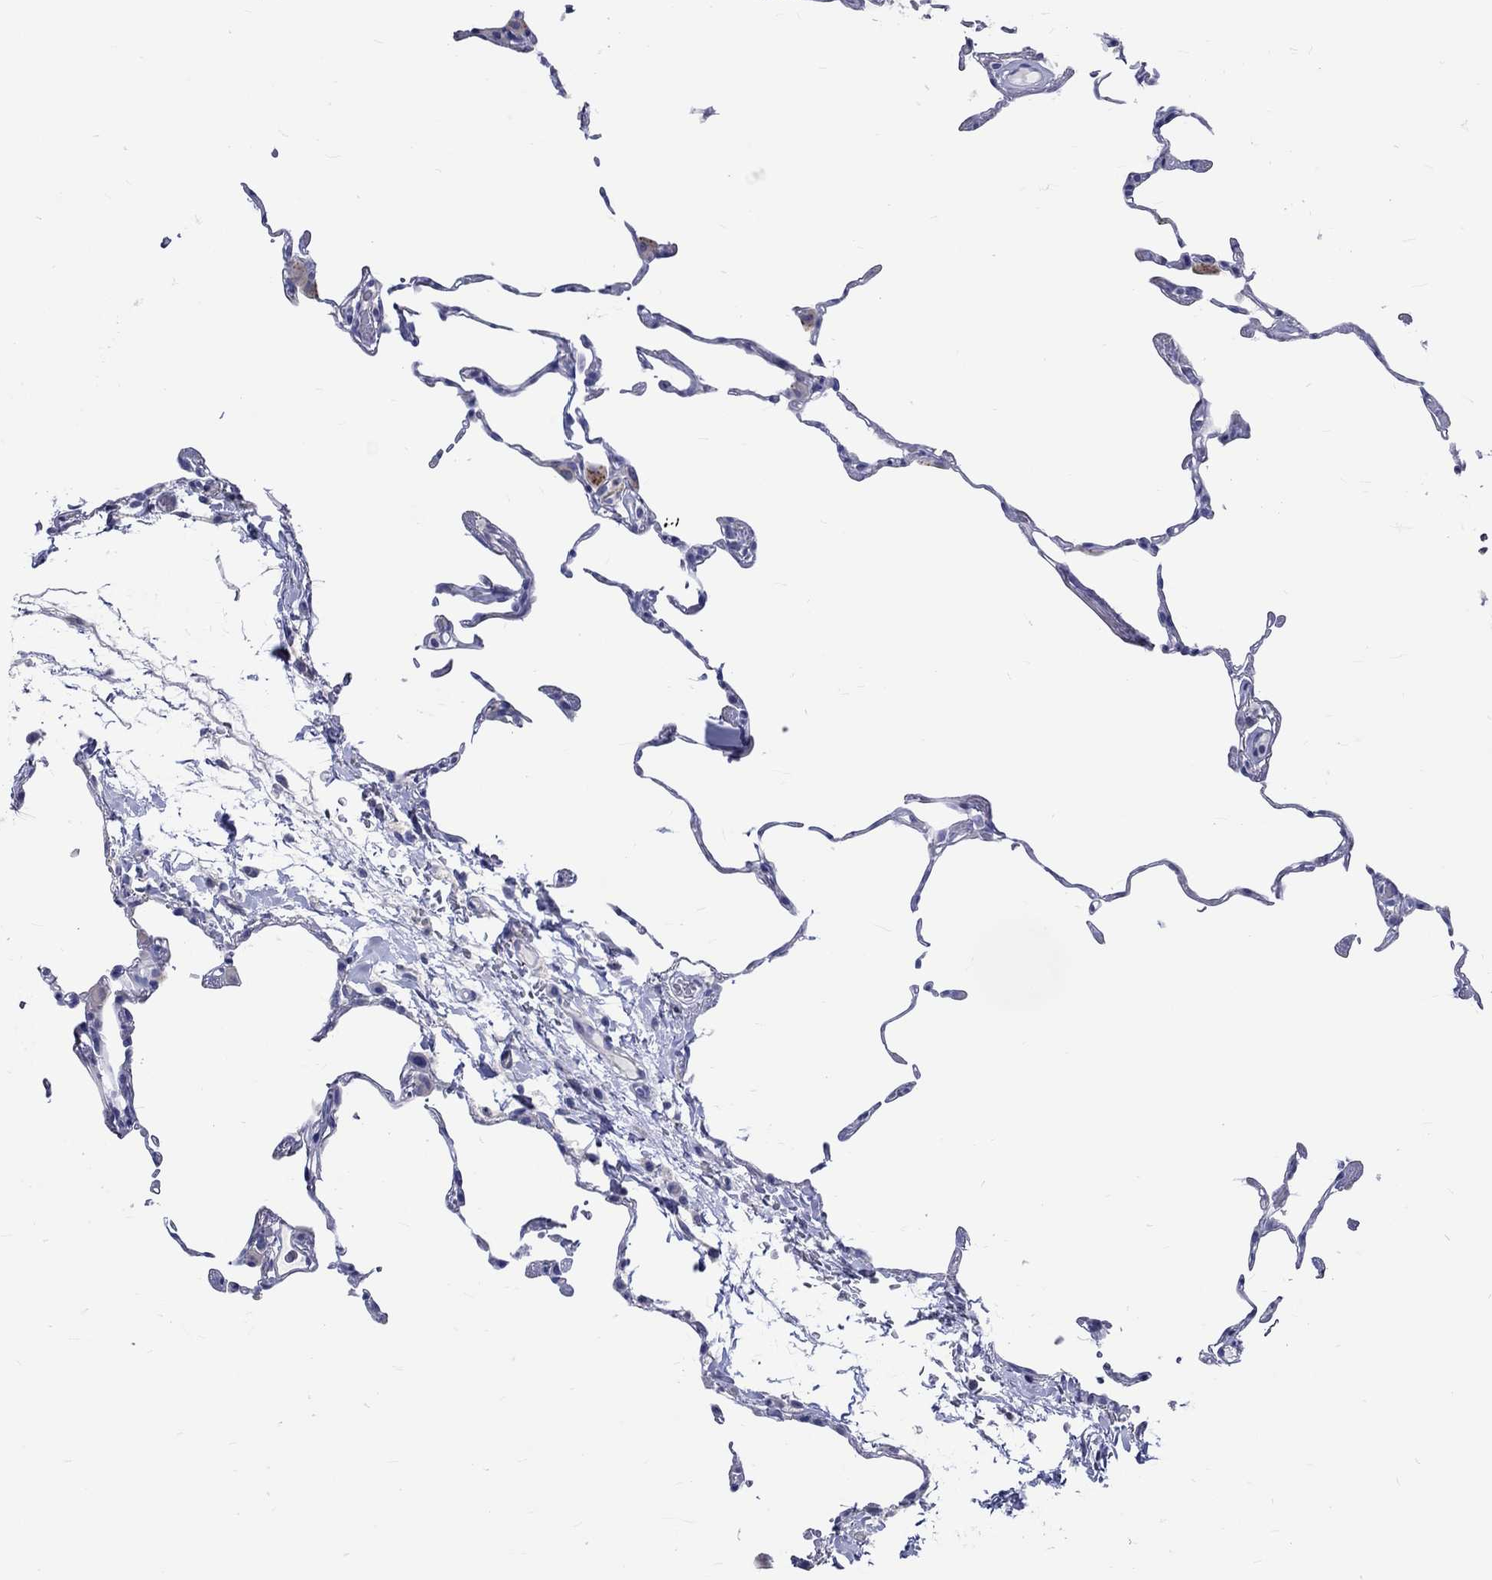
{"staining": {"intensity": "negative", "quantity": "none", "location": "none"}, "tissue": "lung", "cell_type": "Alveolar cells", "image_type": "normal", "snomed": [{"axis": "morphology", "description": "Normal tissue, NOS"}, {"axis": "topography", "description": "Lung"}], "caption": "High power microscopy photomicrograph of an immunohistochemistry histopathology image of unremarkable lung, revealing no significant positivity in alveolar cells.", "gene": "SH2D7", "patient": {"sex": "female", "age": 57}}